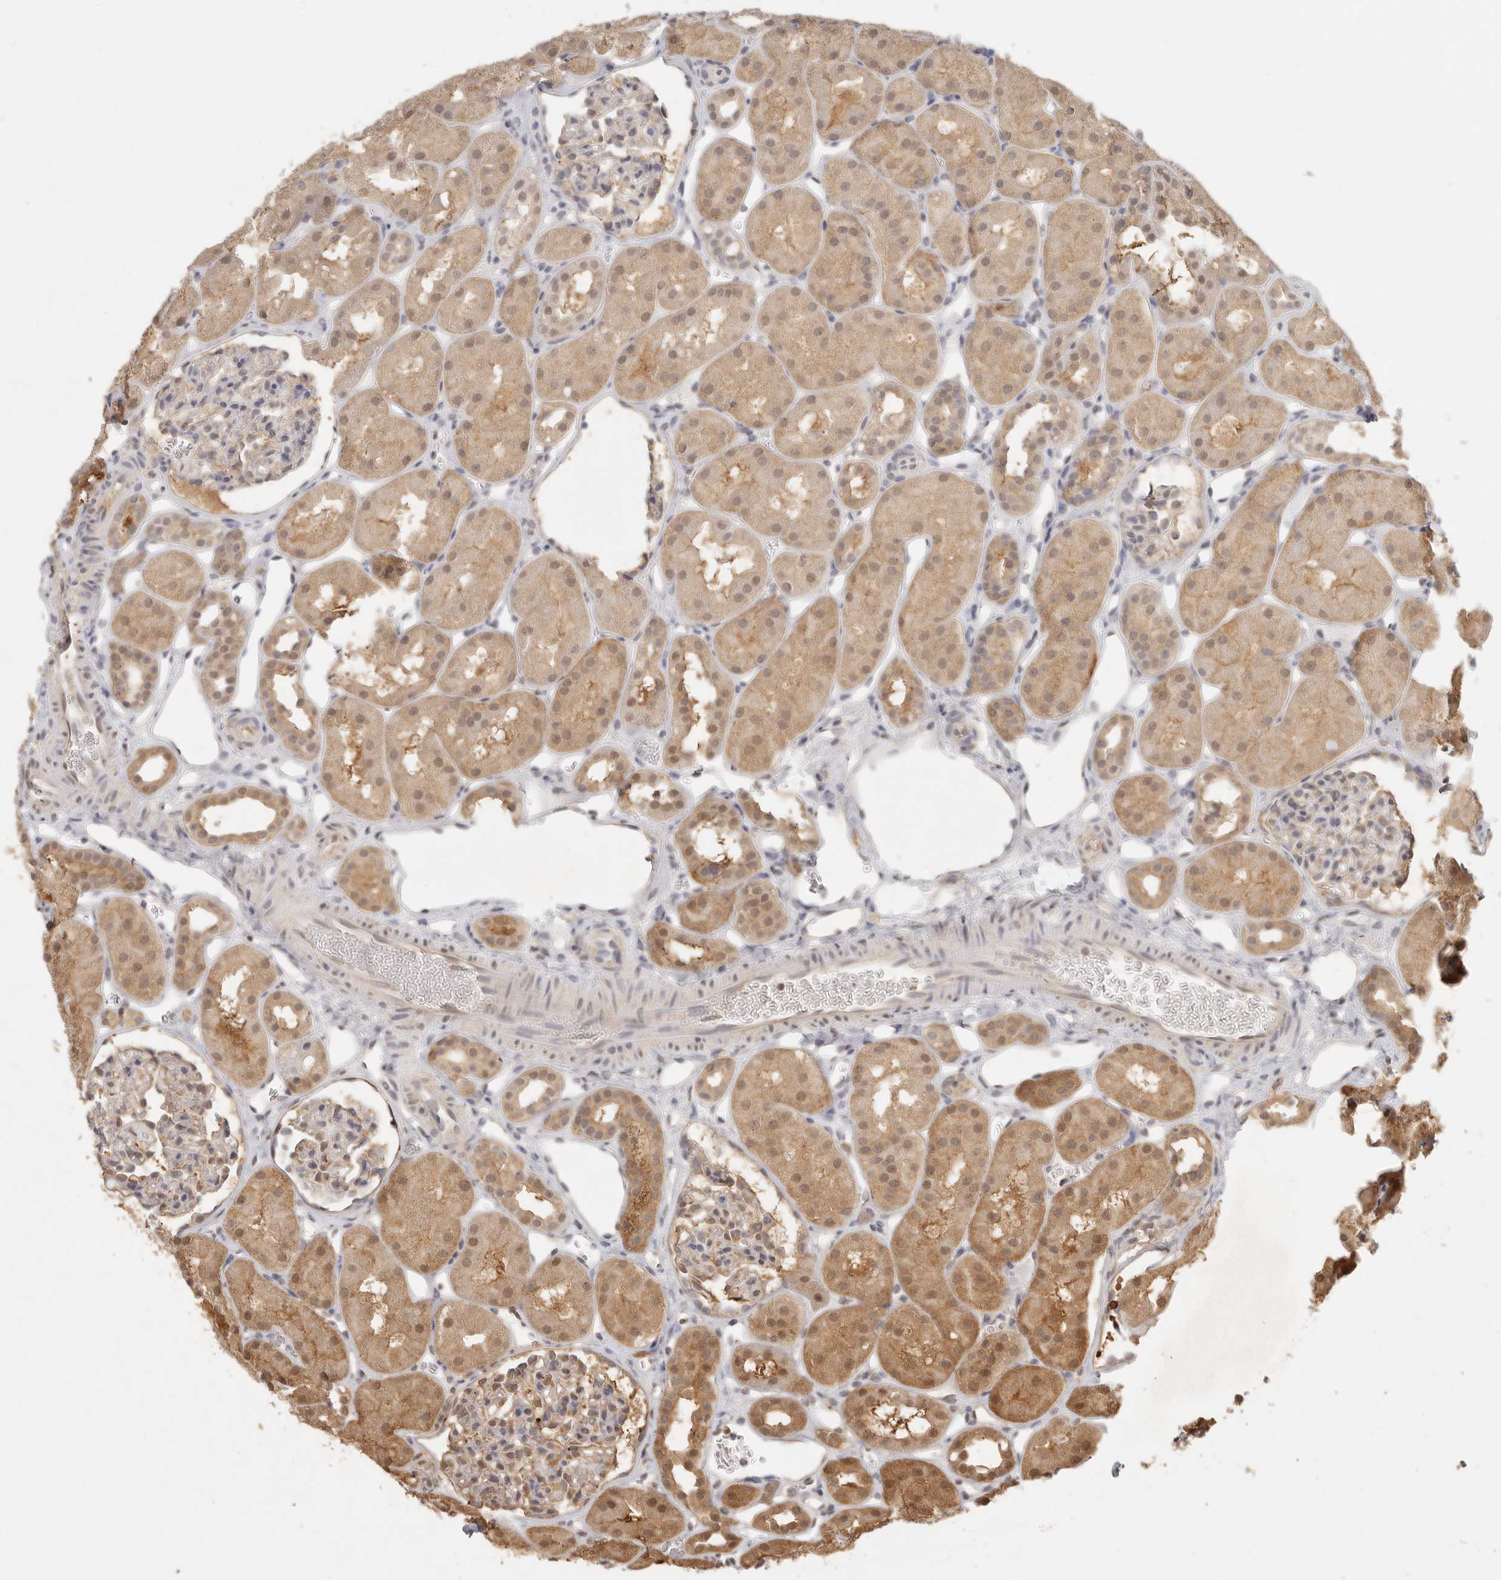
{"staining": {"intensity": "weak", "quantity": "25%-75%", "location": "cytoplasmic/membranous"}, "tissue": "kidney", "cell_type": "Cells in glomeruli", "image_type": "normal", "snomed": [{"axis": "morphology", "description": "Normal tissue, NOS"}, {"axis": "topography", "description": "Kidney"}], "caption": "Immunohistochemical staining of unremarkable kidney exhibits weak cytoplasmic/membranous protein positivity in about 25%-75% of cells in glomeruli. Nuclei are stained in blue.", "gene": "PSMA5", "patient": {"sex": "male", "age": 16}}